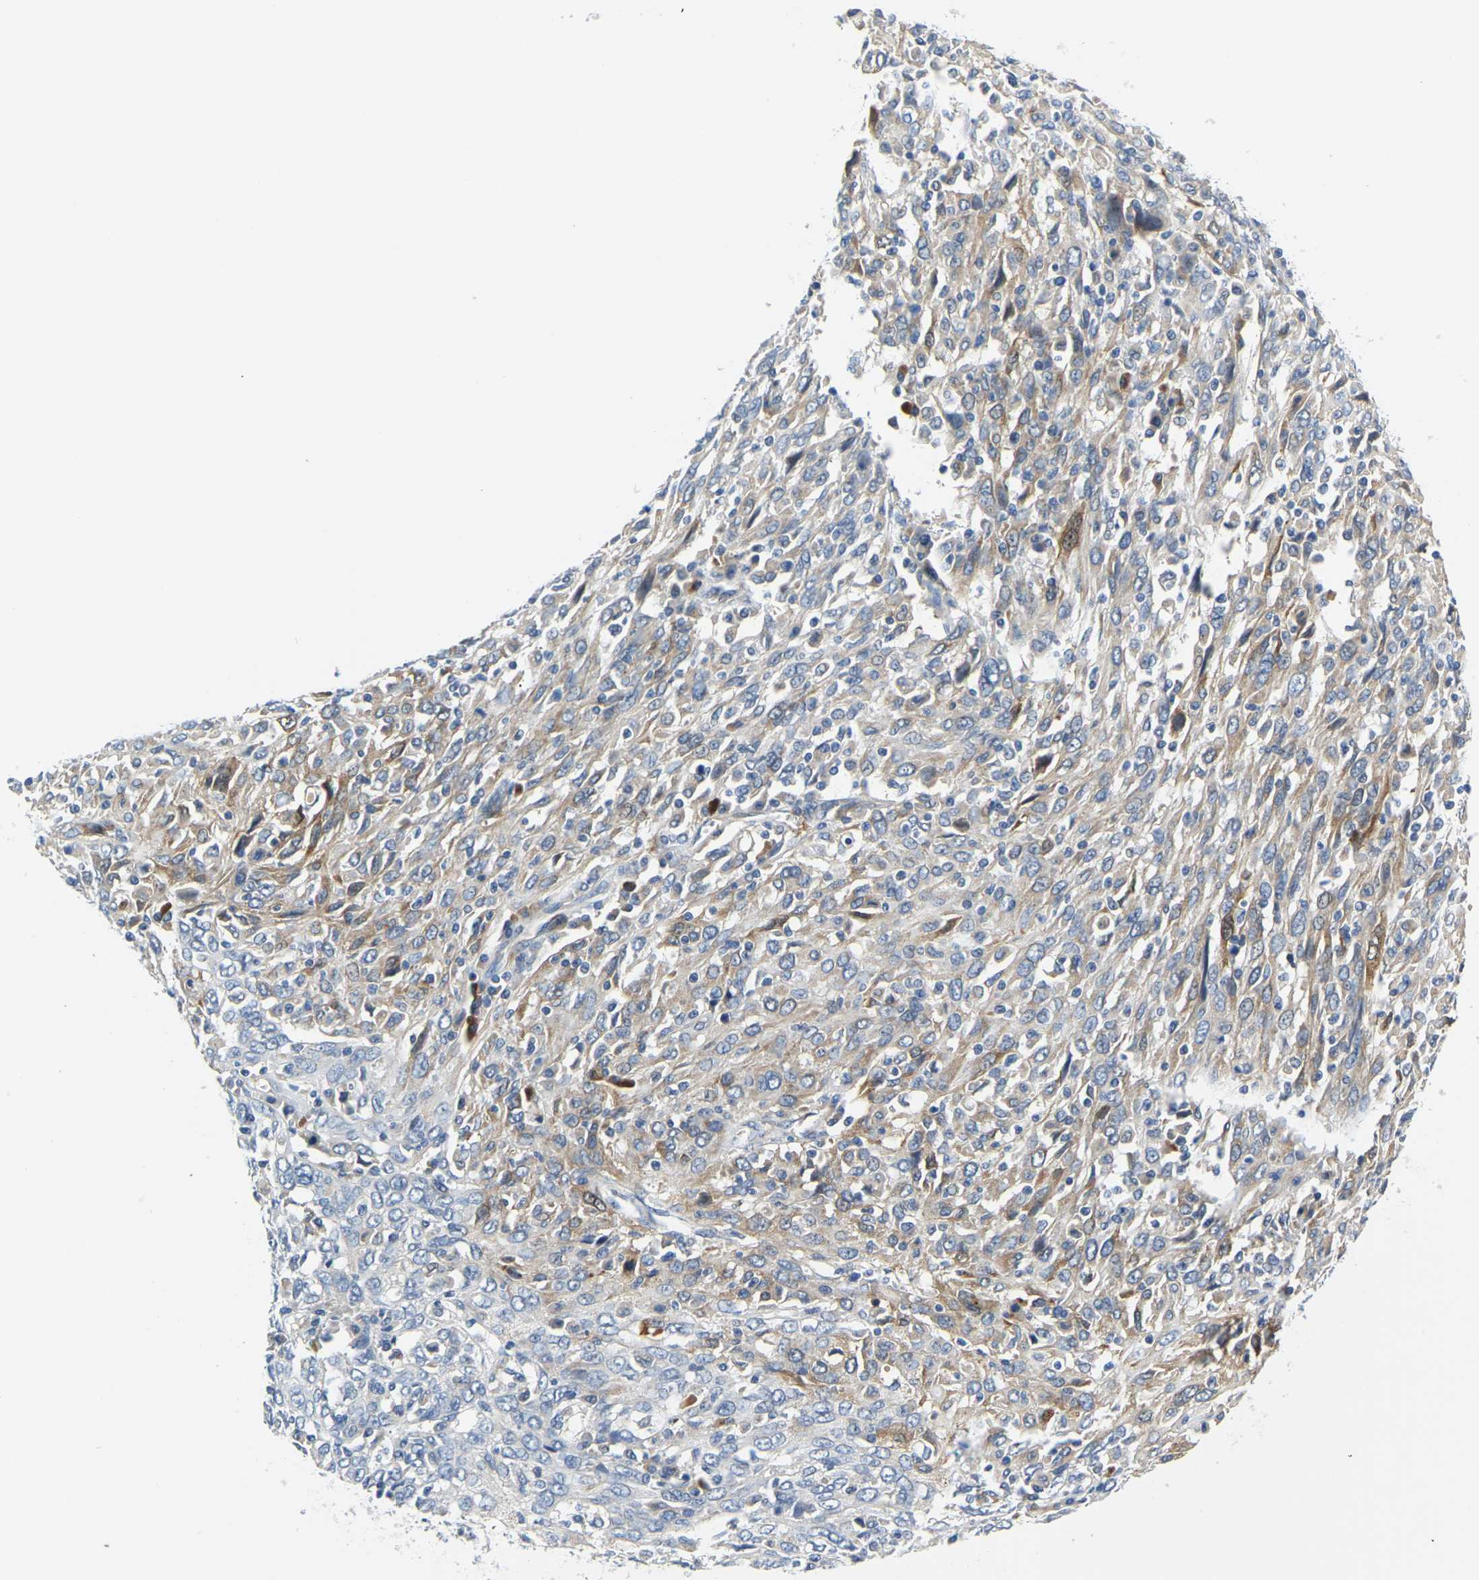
{"staining": {"intensity": "weak", "quantity": "<25%", "location": "cytoplasmic/membranous"}, "tissue": "cervical cancer", "cell_type": "Tumor cells", "image_type": "cancer", "snomed": [{"axis": "morphology", "description": "Squamous cell carcinoma, NOS"}, {"axis": "topography", "description": "Cervix"}], "caption": "High magnification brightfield microscopy of cervical cancer stained with DAB (brown) and counterstained with hematoxylin (blue): tumor cells show no significant positivity.", "gene": "LIAS", "patient": {"sex": "female", "age": 46}}